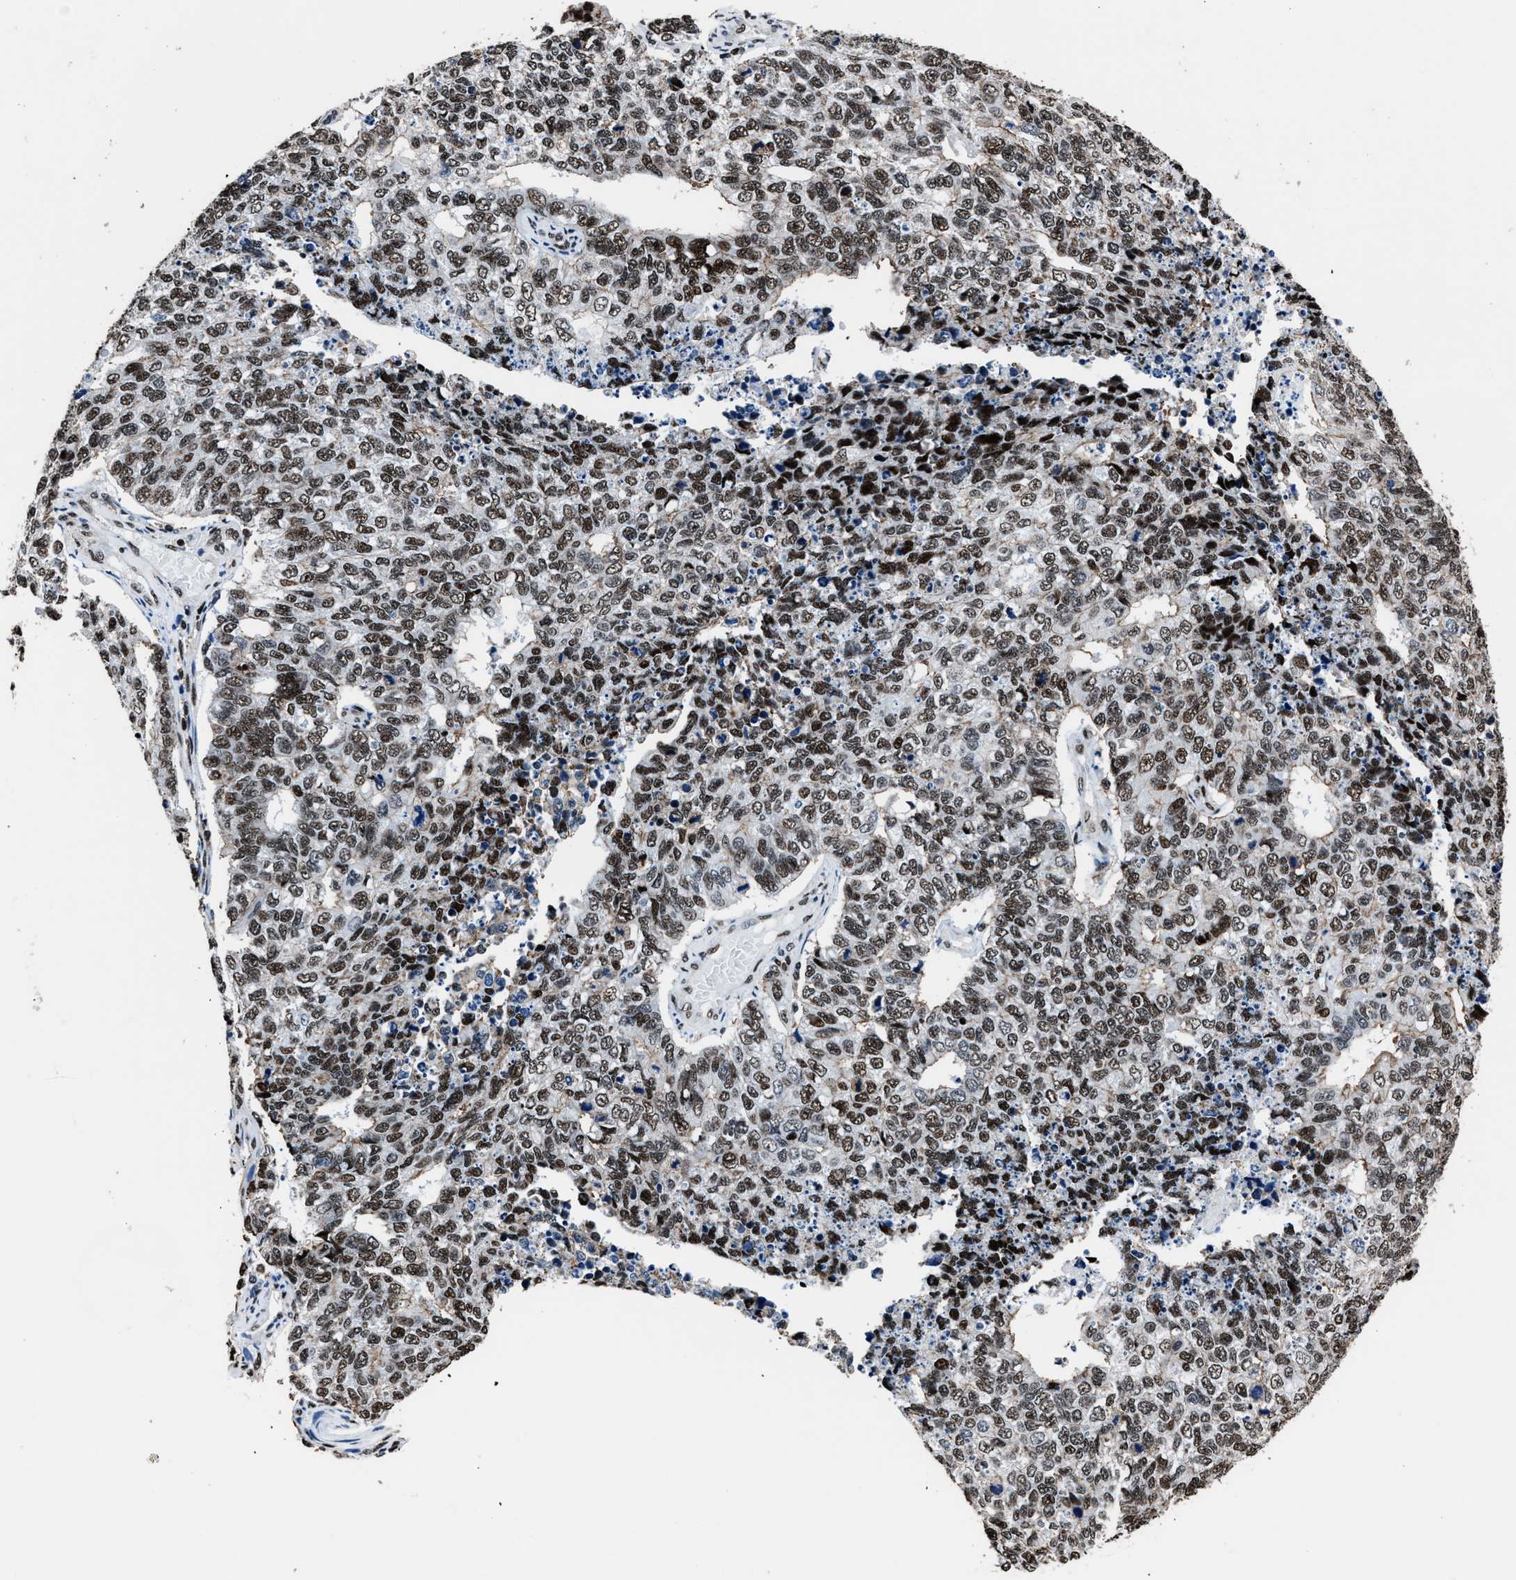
{"staining": {"intensity": "moderate", "quantity": ">75%", "location": "nuclear"}, "tissue": "cervical cancer", "cell_type": "Tumor cells", "image_type": "cancer", "snomed": [{"axis": "morphology", "description": "Squamous cell carcinoma, NOS"}, {"axis": "topography", "description": "Cervix"}], "caption": "Immunohistochemical staining of cervical squamous cell carcinoma reveals moderate nuclear protein positivity in approximately >75% of tumor cells.", "gene": "PPIE", "patient": {"sex": "female", "age": 63}}